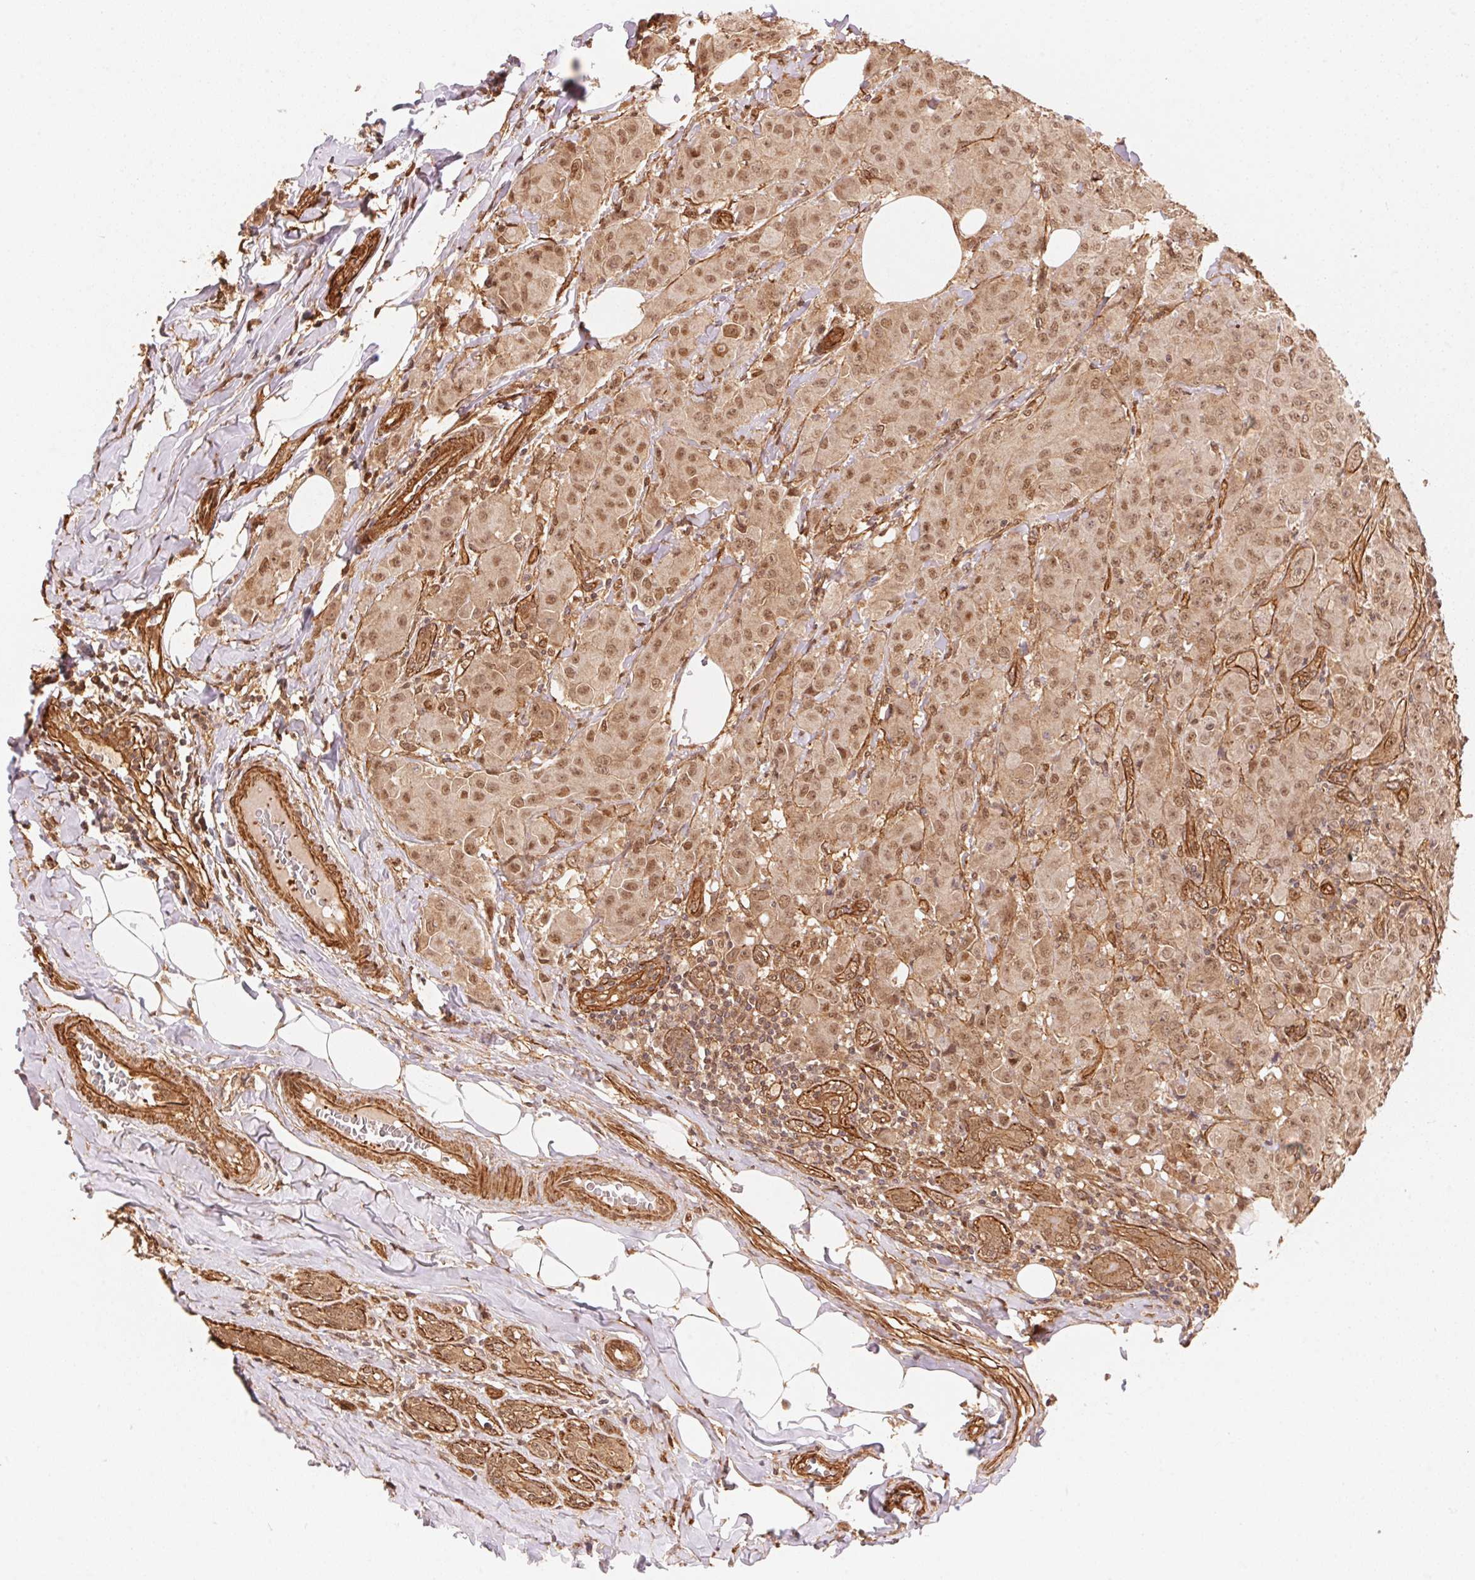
{"staining": {"intensity": "moderate", "quantity": ">75%", "location": "cytoplasmic/membranous,nuclear"}, "tissue": "breast cancer", "cell_type": "Tumor cells", "image_type": "cancer", "snomed": [{"axis": "morphology", "description": "Normal tissue, NOS"}, {"axis": "morphology", "description": "Duct carcinoma"}, {"axis": "topography", "description": "Breast"}], "caption": "Breast intraductal carcinoma stained for a protein displays moderate cytoplasmic/membranous and nuclear positivity in tumor cells.", "gene": "TNIP2", "patient": {"sex": "female", "age": 43}}